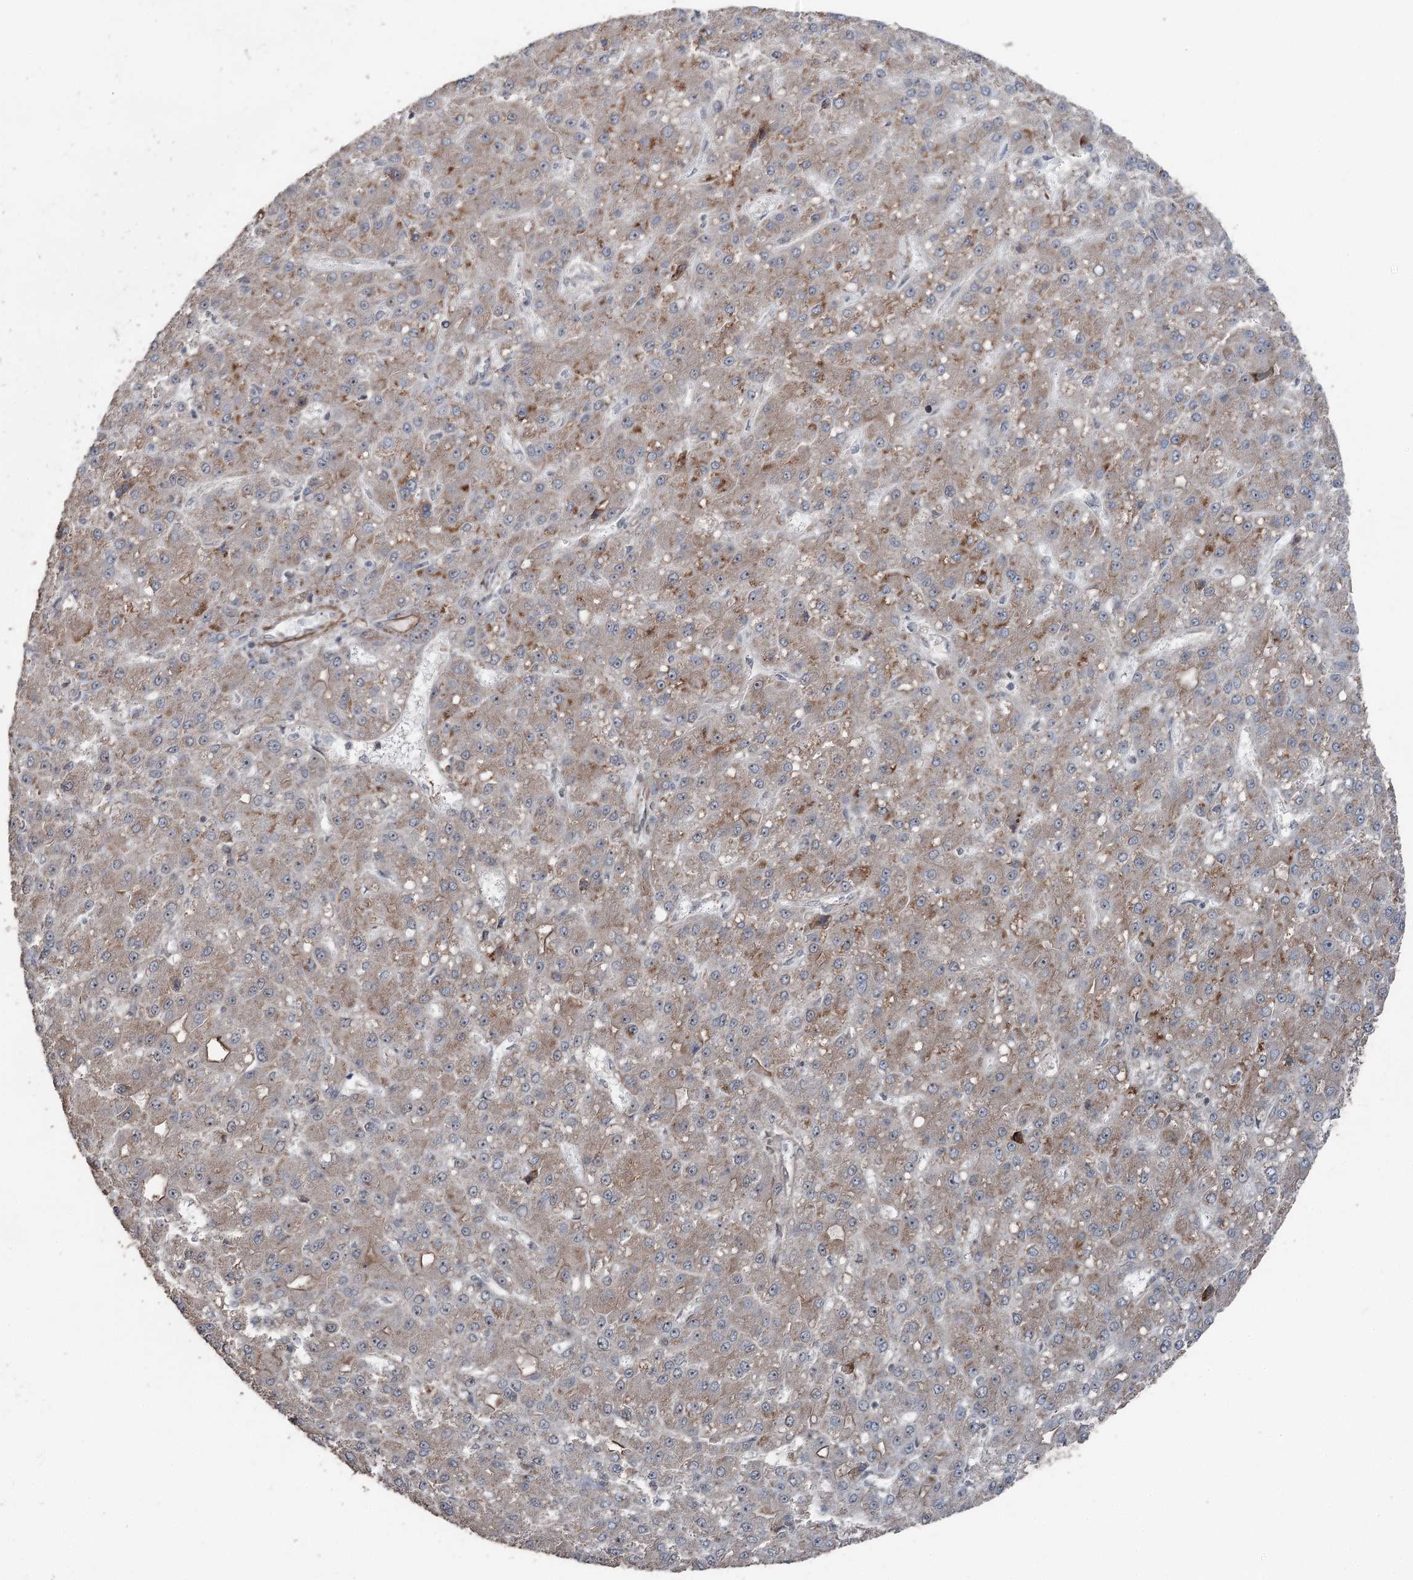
{"staining": {"intensity": "moderate", "quantity": "<25%", "location": "cytoplasmic/membranous"}, "tissue": "liver cancer", "cell_type": "Tumor cells", "image_type": "cancer", "snomed": [{"axis": "morphology", "description": "Carcinoma, Hepatocellular, NOS"}, {"axis": "topography", "description": "Liver"}], "caption": "A micrograph showing moderate cytoplasmic/membranous expression in about <25% of tumor cells in liver hepatocellular carcinoma, as visualized by brown immunohistochemical staining.", "gene": "CCDC82", "patient": {"sex": "male", "age": 67}}